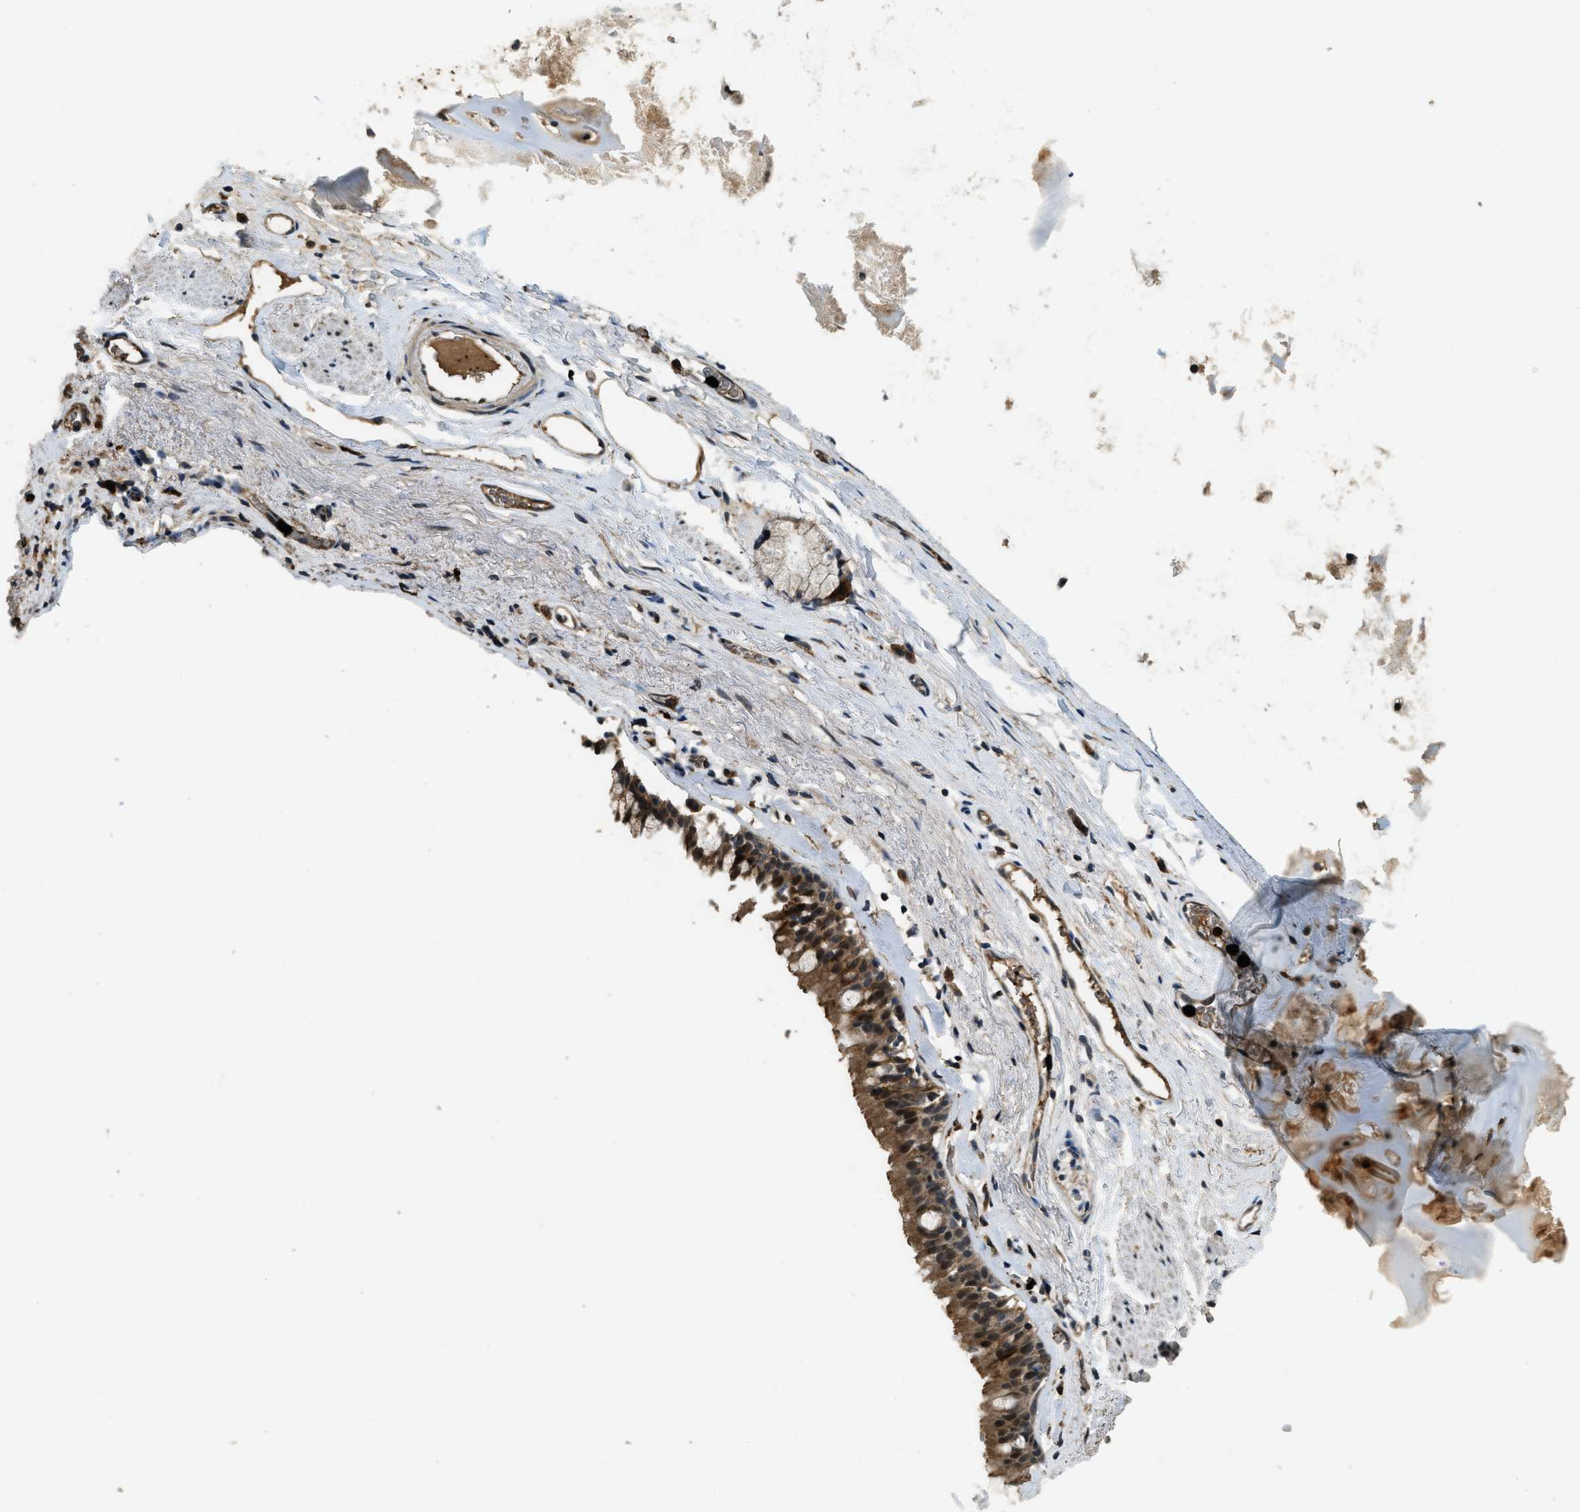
{"staining": {"intensity": "moderate", "quantity": ">75%", "location": "cytoplasmic/membranous,nuclear"}, "tissue": "bronchus", "cell_type": "Respiratory epithelial cells", "image_type": "normal", "snomed": [{"axis": "morphology", "description": "Normal tissue, NOS"}, {"axis": "topography", "description": "Cartilage tissue"}, {"axis": "topography", "description": "Bronchus"}], "caption": "Protein staining of normal bronchus reveals moderate cytoplasmic/membranous,nuclear positivity in about >75% of respiratory epithelial cells.", "gene": "RNF141", "patient": {"sex": "female", "age": 53}}